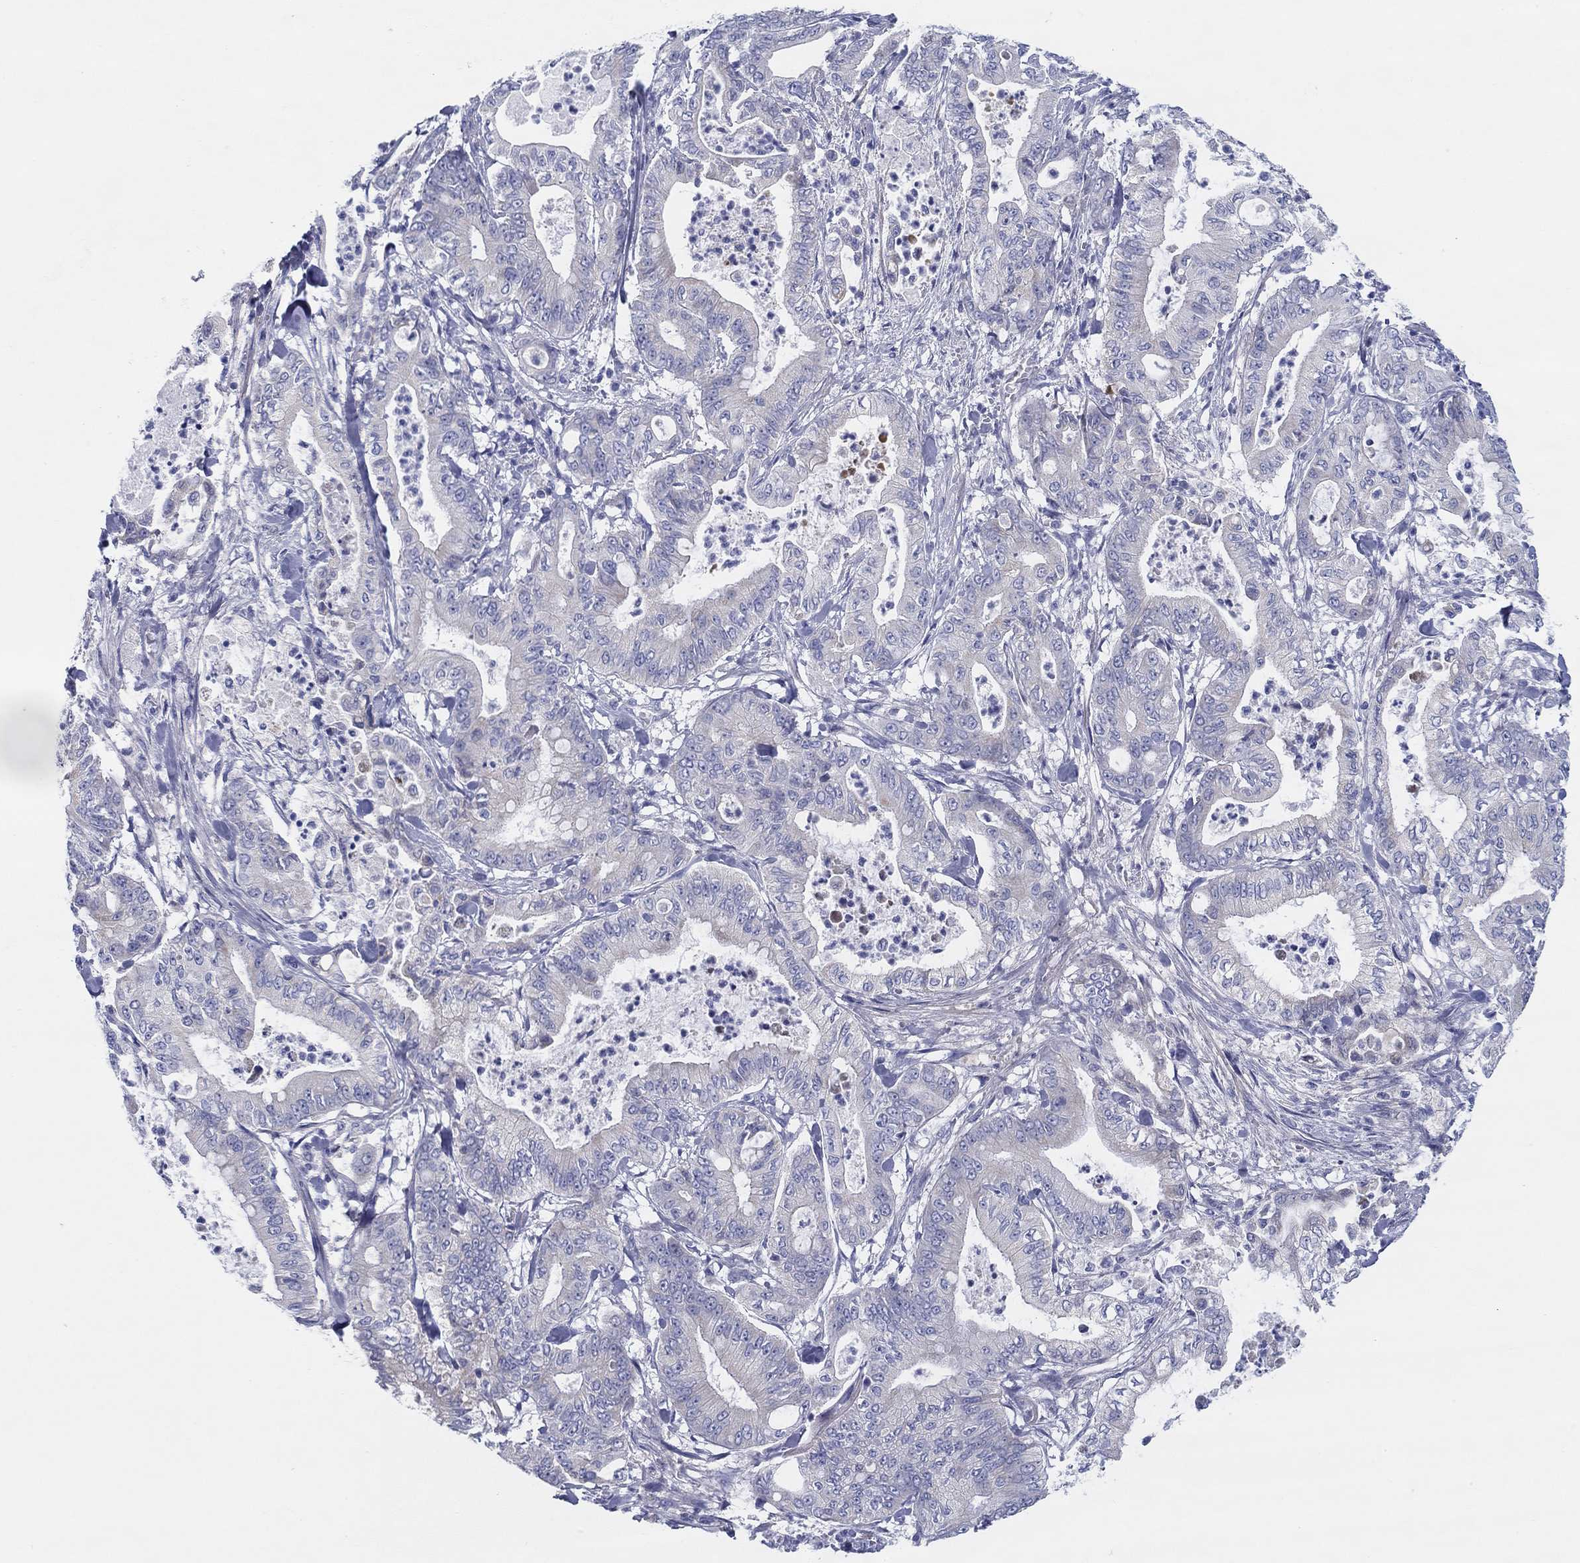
{"staining": {"intensity": "negative", "quantity": "none", "location": "none"}, "tissue": "pancreatic cancer", "cell_type": "Tumor cells", "image_type": "cancer", "snomed": [{"axis": "morphology", "description": "Adenocarcinoma, NOS"}, {"axis": "topography", "description": "Pancreas"}], "caption": "IHC image of human pancreatic cancer (adenocarcinoma) stained for a protein (brown), which reveals no positivity in tumor cells.", "gene": "HAPLN4", "patient": {"sex": "male", "age": 71}}